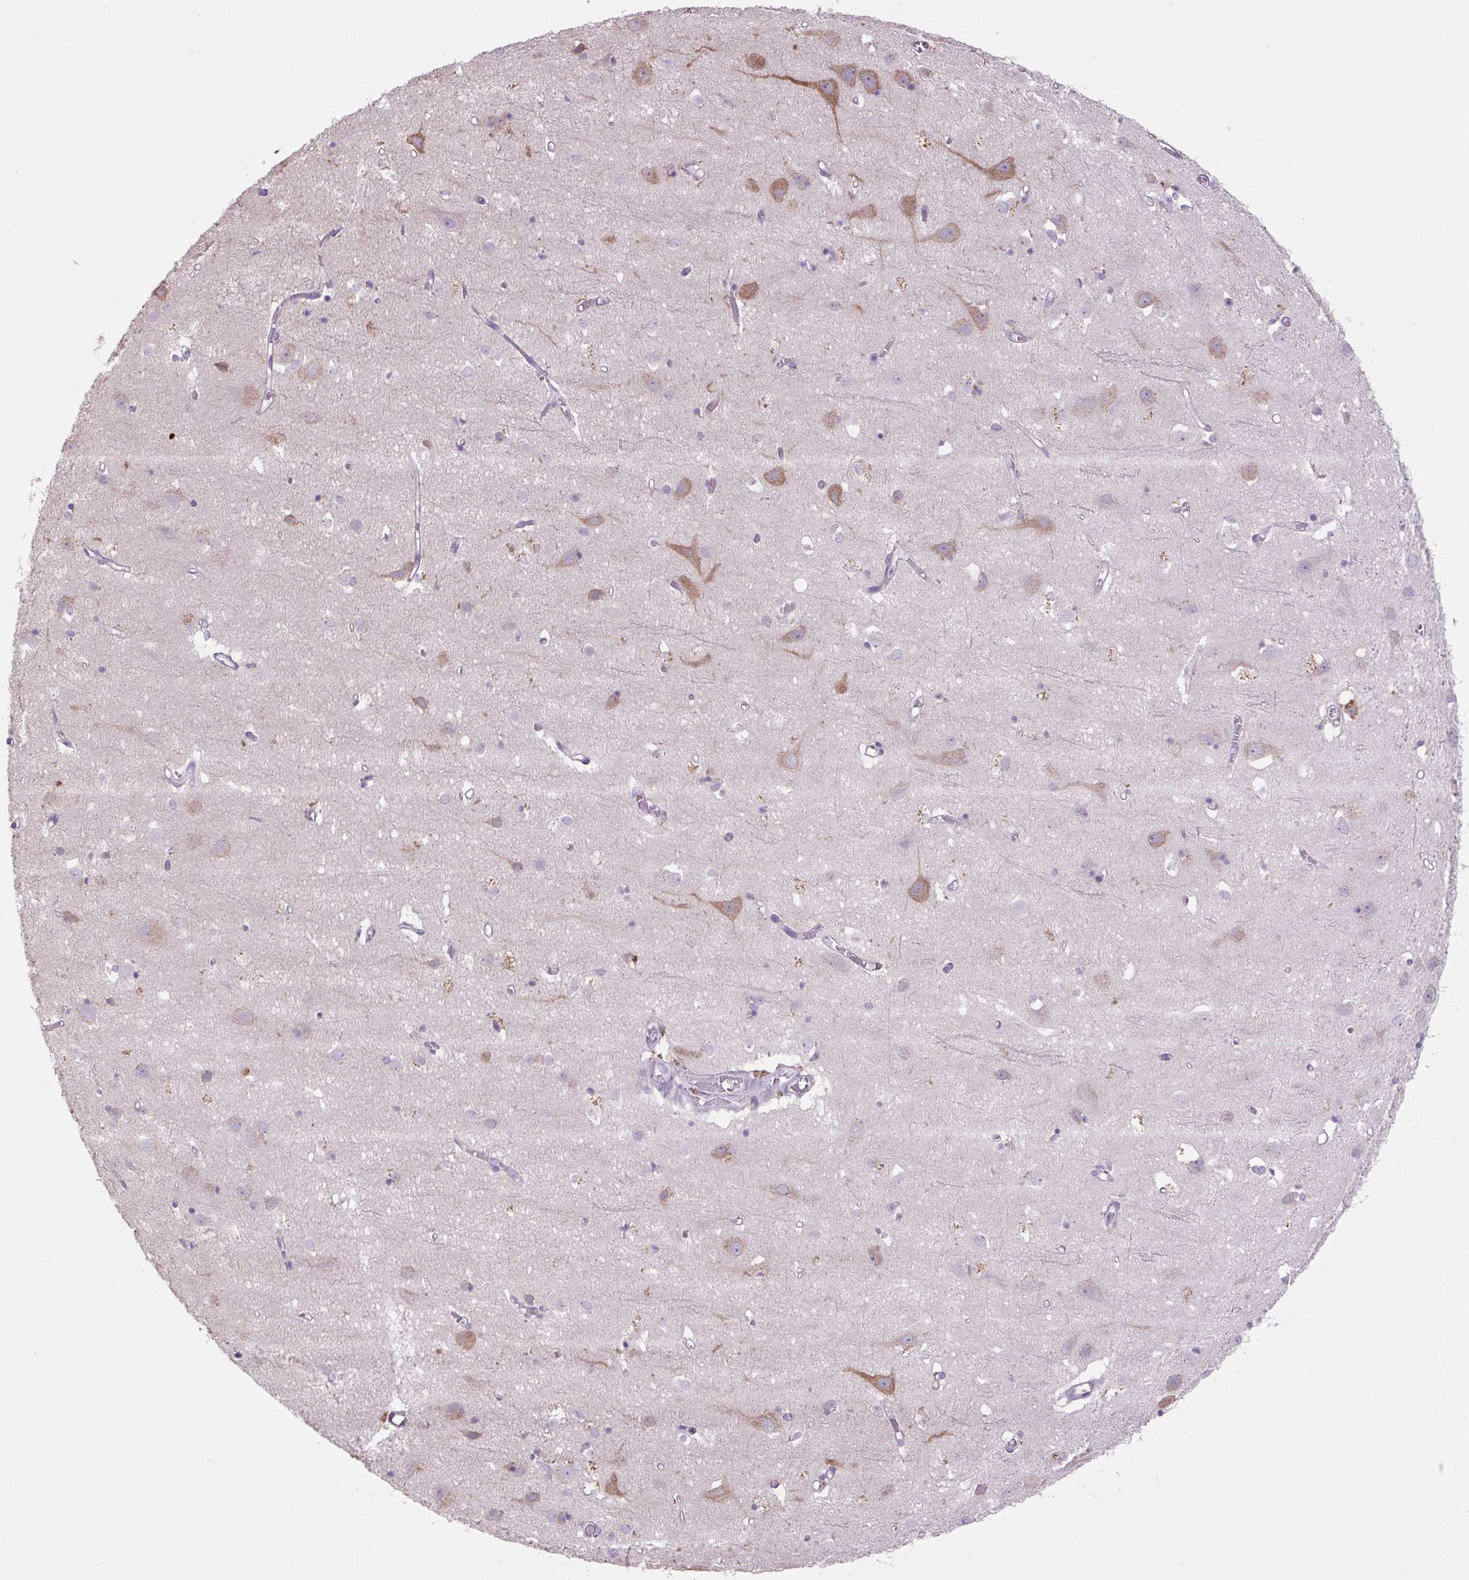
{"staining": {"intensity": "negative", "quantity": "none", "location": "none"}, "tissue": "cerebral cortex", "cell_type": "Endothelial cells", "image_type": "normal", "snomed": [{"axis": "morphology", "description": "Normal tissue, NOS"}, {"axis": "topography", "description": "Cerebral cortex"}], "caption": "Protein analysis of benign cerebral cortex shows no significant staining in endothelial cells.", "gene": "TMEM100", "patient": {"sex": "male", "age": 70}}